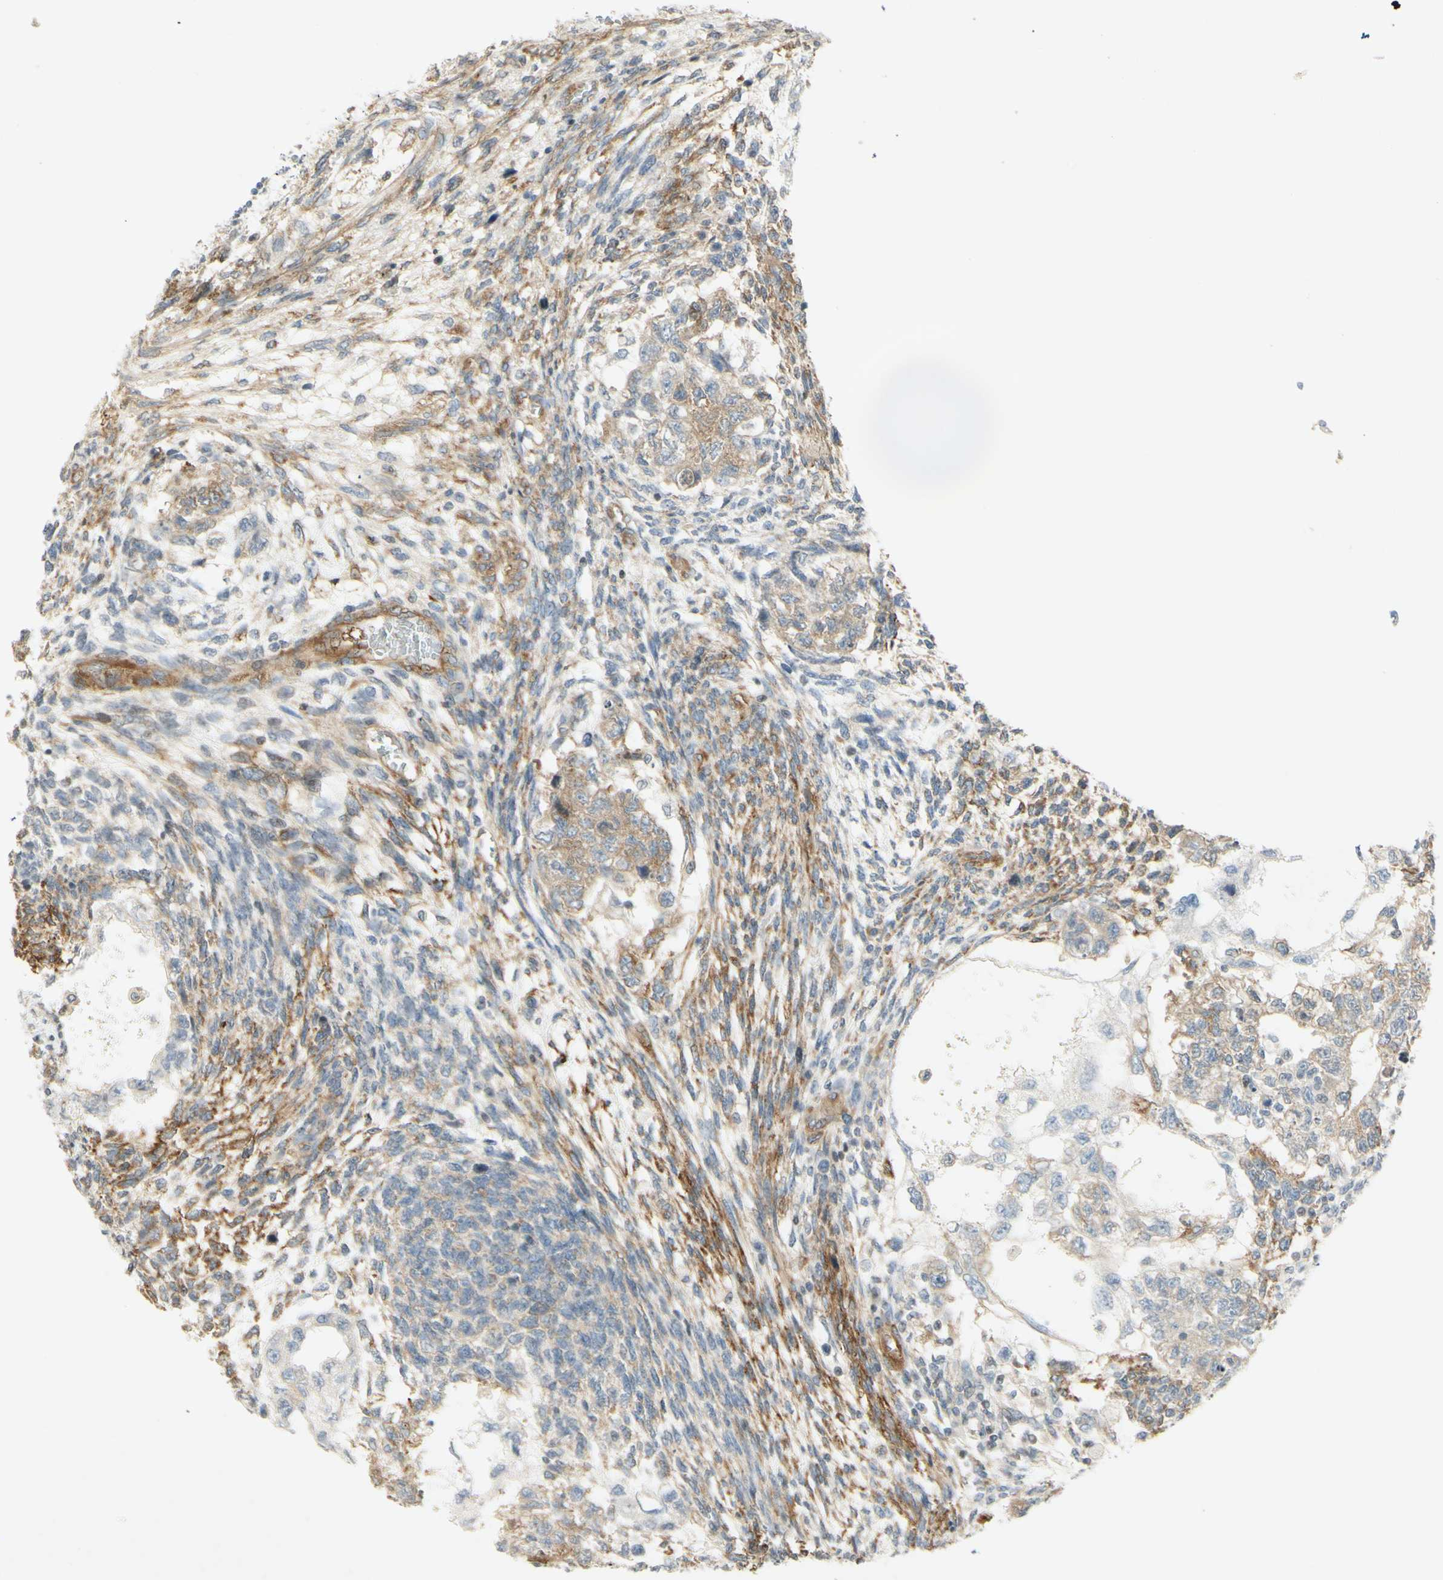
{"staining": {"intensity": "moderate", "quantity": "25%-75%", "location": "cytoplasmic/membranous"}, "tissue": "testis cancer", "cell_type": "Tumor cells", "image_type": "cancer", "snomed": [{"axis": "morphology", "description": "Normal tissue, NOS"}, {"axis": "morphology", "description": "Carcinoma, Embryonal, NOS"}, {"axis": "topography", "description": "Testis"}], "caption": "Protein staining shows moderate cytoplasmic/membranous expression in approximately 25%-75% of tumor cells in embryonal carcinoma (testis).", "gene": "MAP1B", "patient": {"sex": "male", "age": 36}}